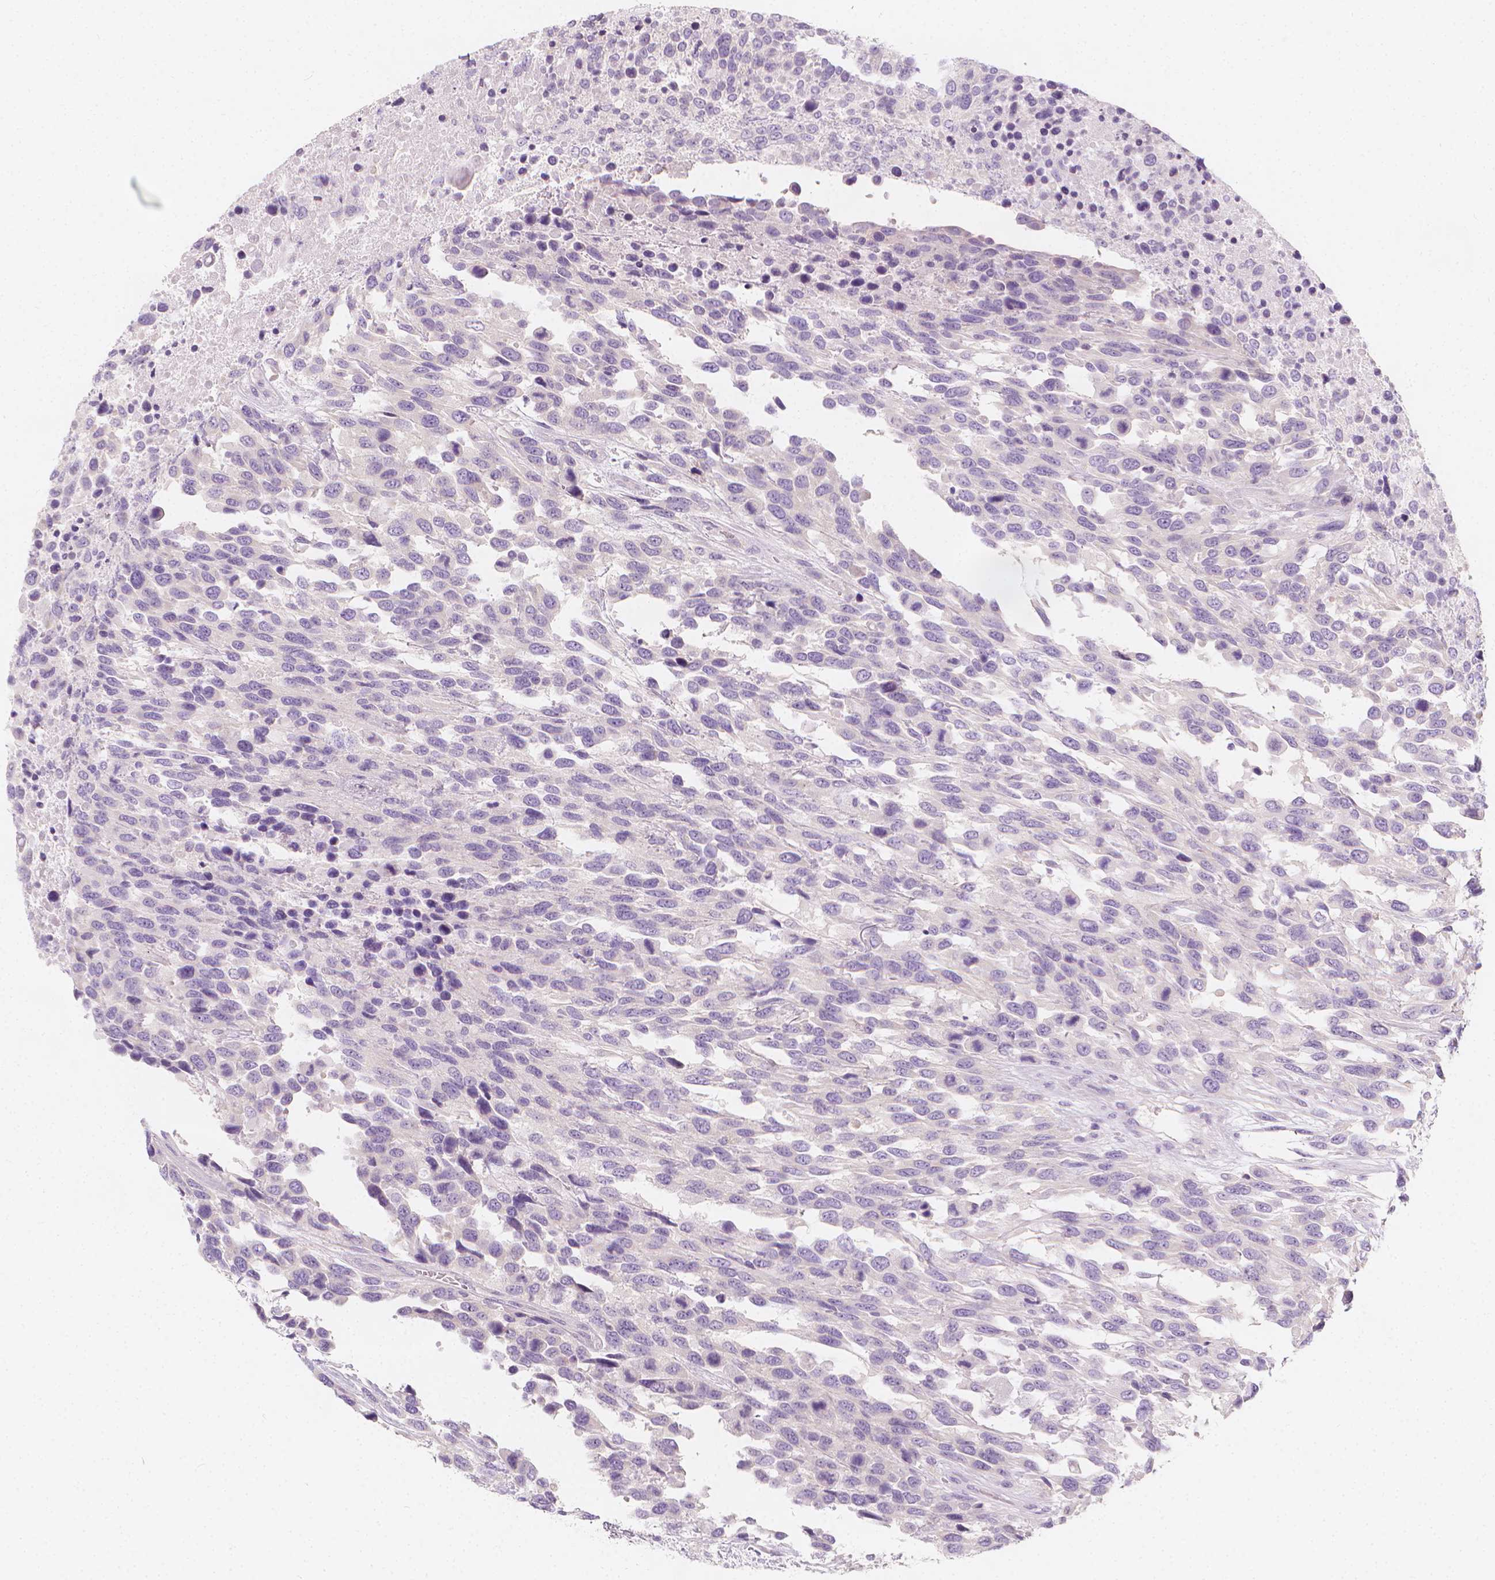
{"staining": {"intensity": "negative", "quantity": "none", "location": "none"}, "tissue": "urothelial cancer", "cell_type": "Tumor cells", "image_type": "cancer", "snomed": [{"axis": "morphology", "description": "Urothelial carcinoma, High grade"}, {"axis": "topography", "description": "Urinary bladder"}], "caption": "Immunohistochemistry image of neoplastic tissue: human urothelial carcinoma (high-grade) stained with DAB reveals no significant protein staining in tumor cells.", "gene": "RBFOX1", "patient": {"sex": "female", "age": 70}}